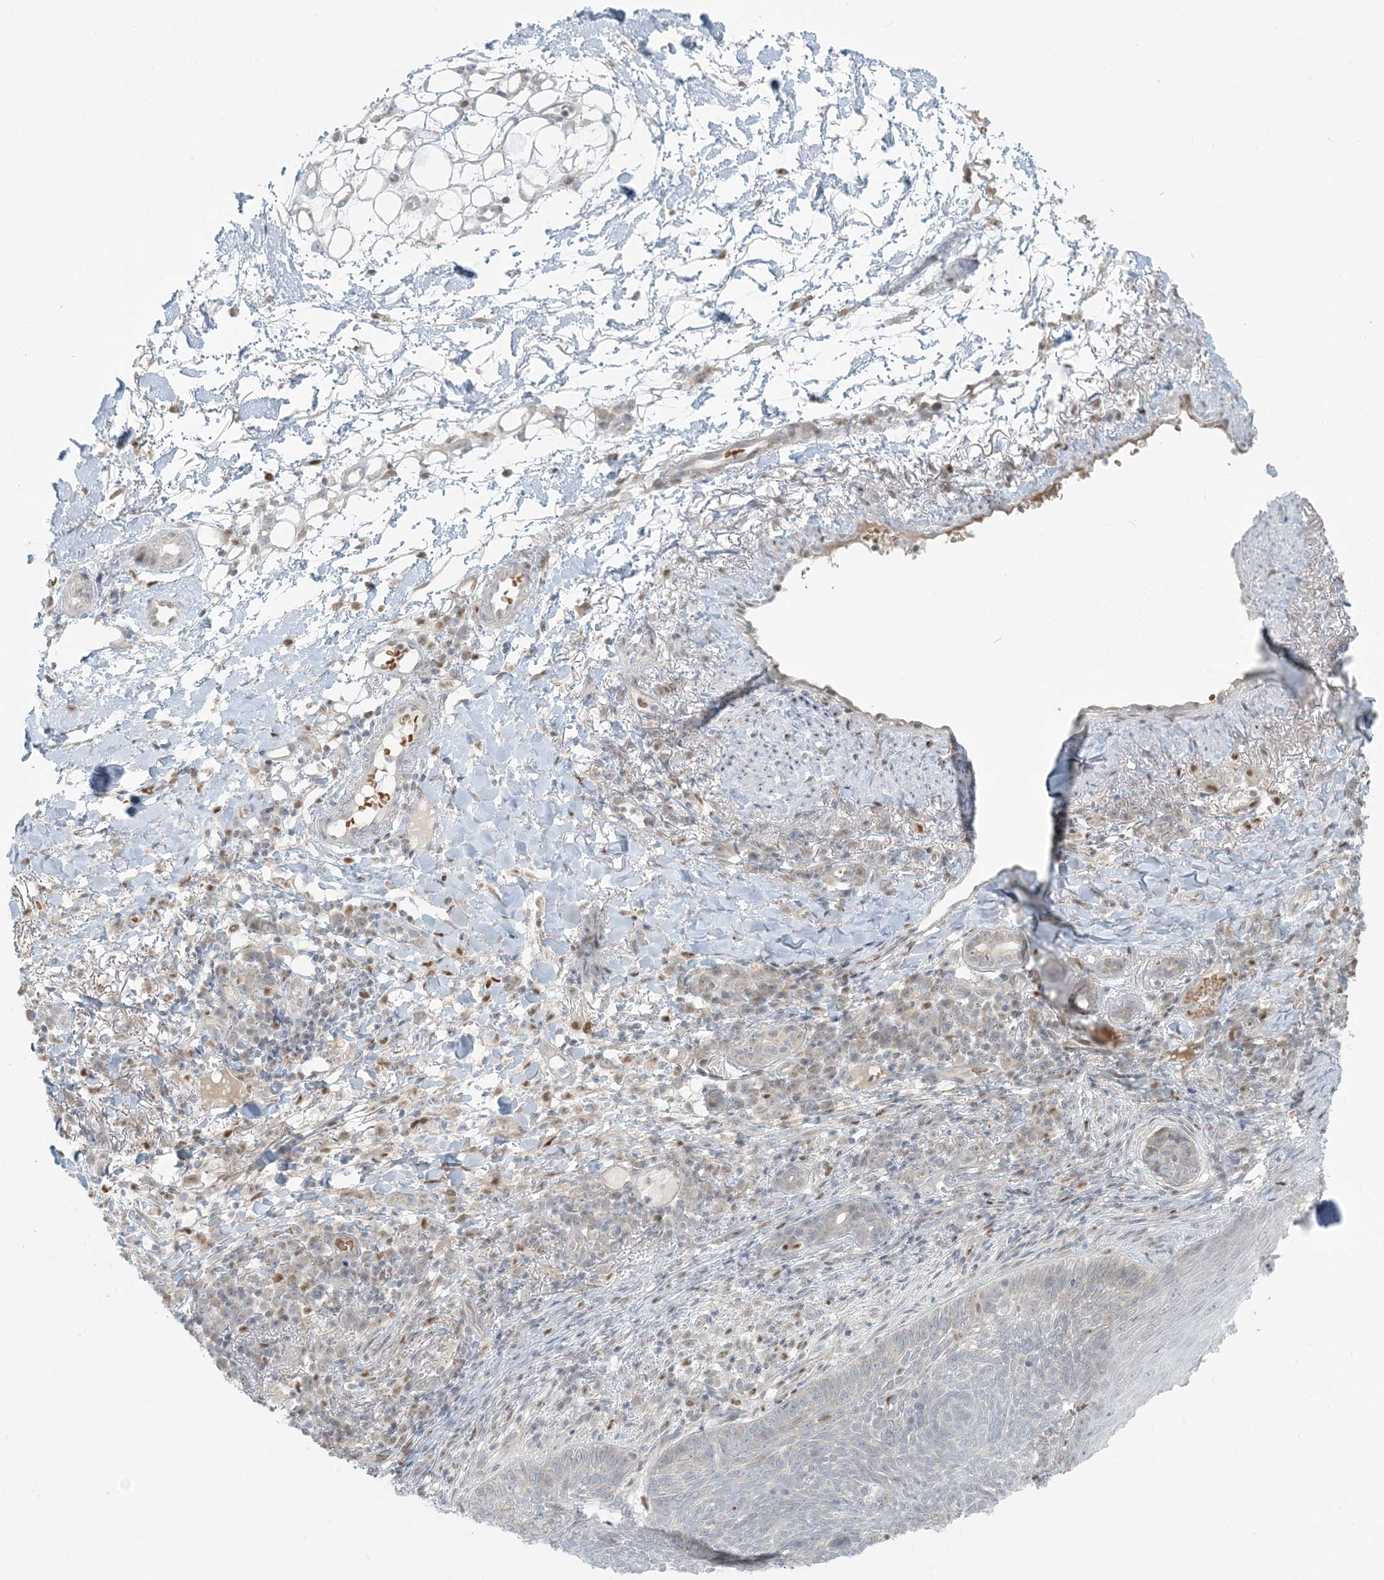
{"staining": {"intensity": "negative", "quantity": "none", "location": "none"}, "tissue": "skin cancer", "cell_type": "Tumor cells", "image_type": "cancer", "snomed": [{"axis": "morphology", "description": "Basal cell carcinoma"}, {"axis": "topography", "description": "Skin"}], "caption": "Immunohistochemistry (IHC) photomicrograph of human skin basal cell carcinoma stained for a protein (brown), which shows no staining in tumor cells.", "gene": "CTDNEP1", "patient": {"sex": "male", "age": 85}}